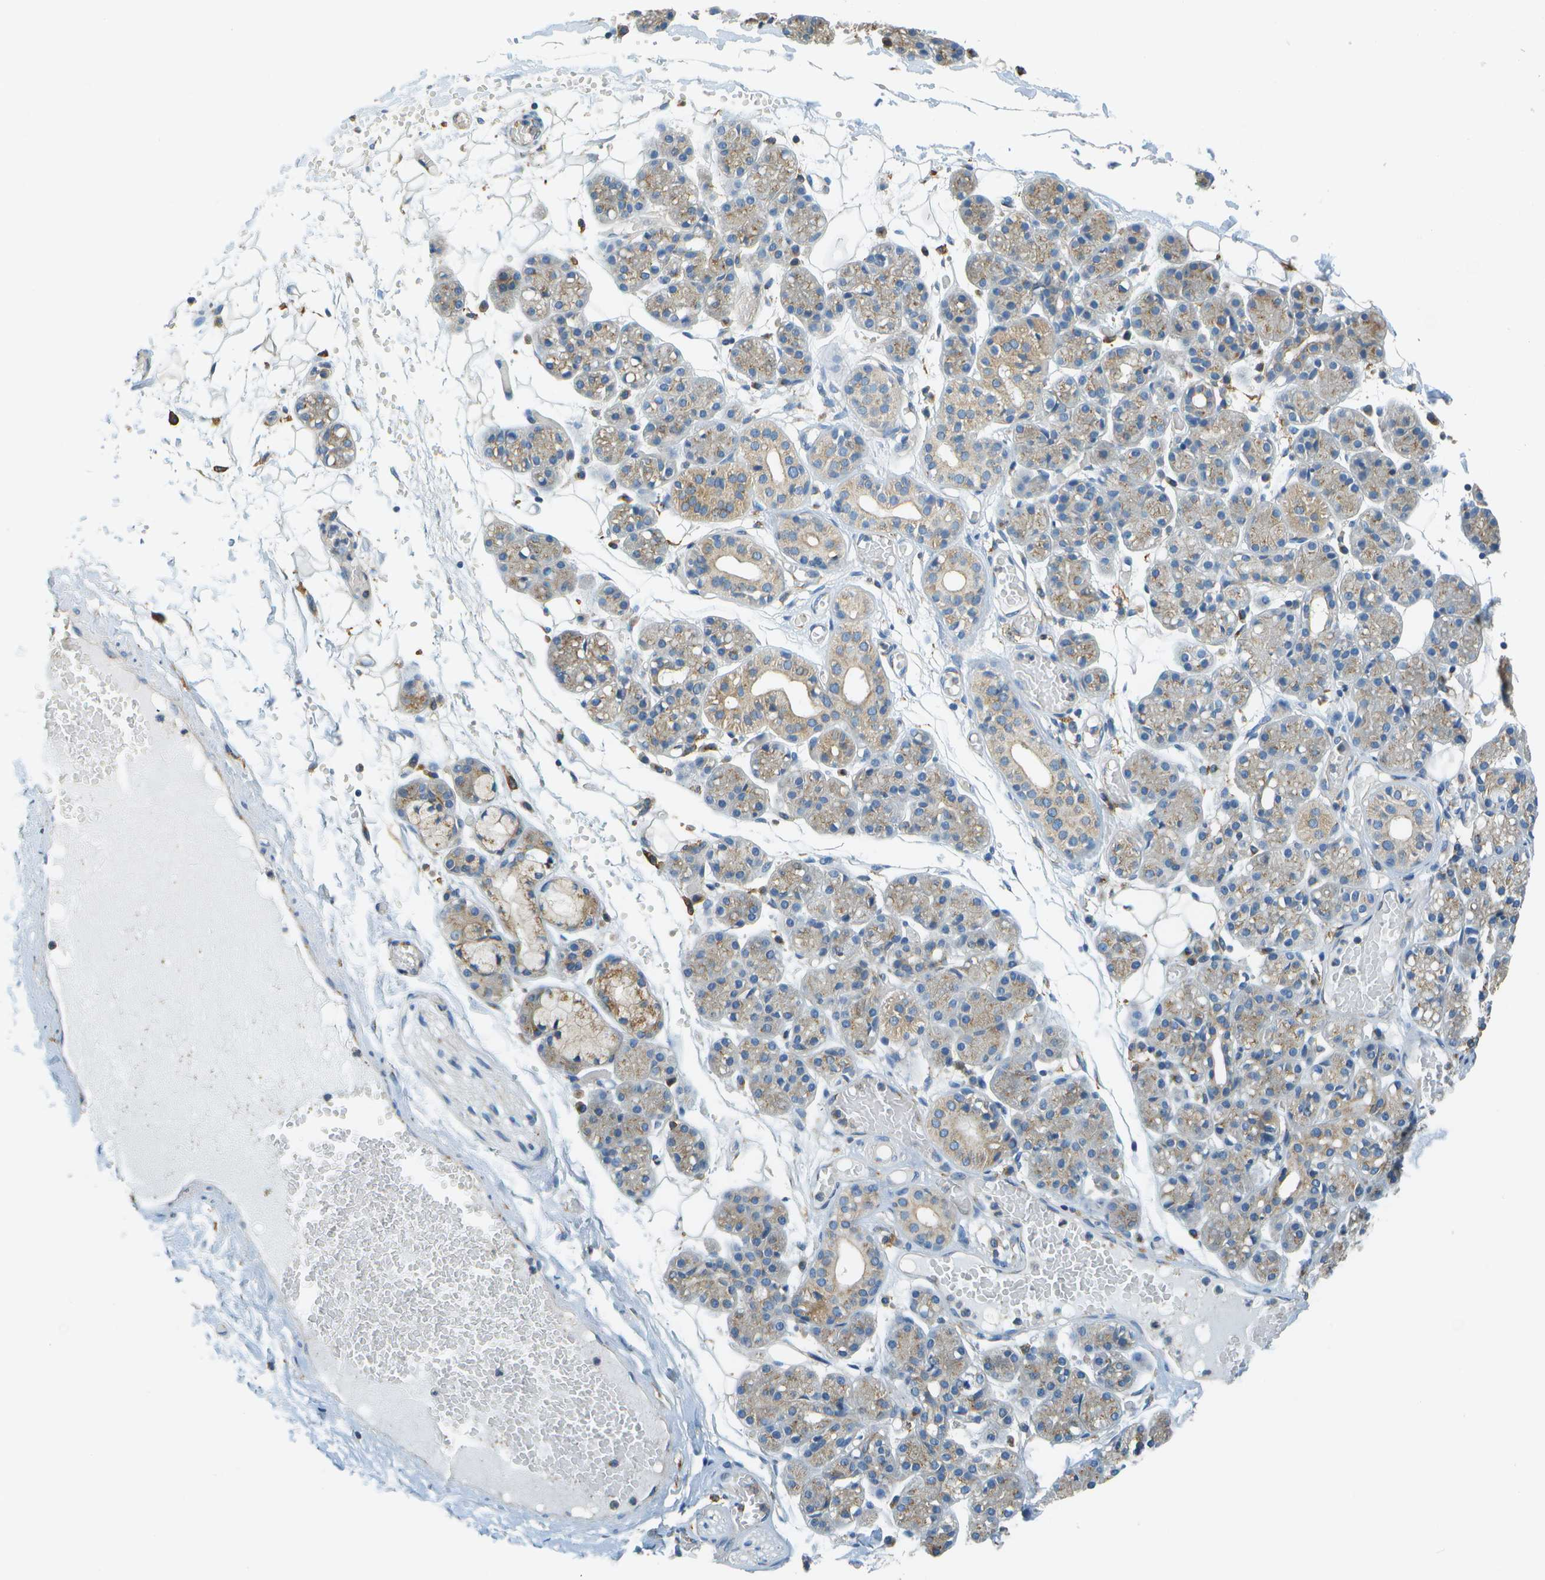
{"staining": {"intensity": "moderate", "quantity": "25%-75%", "location": "cytoplasmic/membranous"}, "tissue": "salivary gland", "cell_type": "Glandular cells", "image_type": "normal", "snomed": [{"axis": "morphology", "description": "Normal tissue, NOS"}, {"axis": "topography", "description": "Salivary gland"}], "caption": "Brown immunohistochemical staining in unremarkable human salivary gland shows moderate cytoplasmic/membranous staining in about 25%-75% of glandular cells.", "gene": "CLTC", "patient": {"sex": "male", "age": 63}}